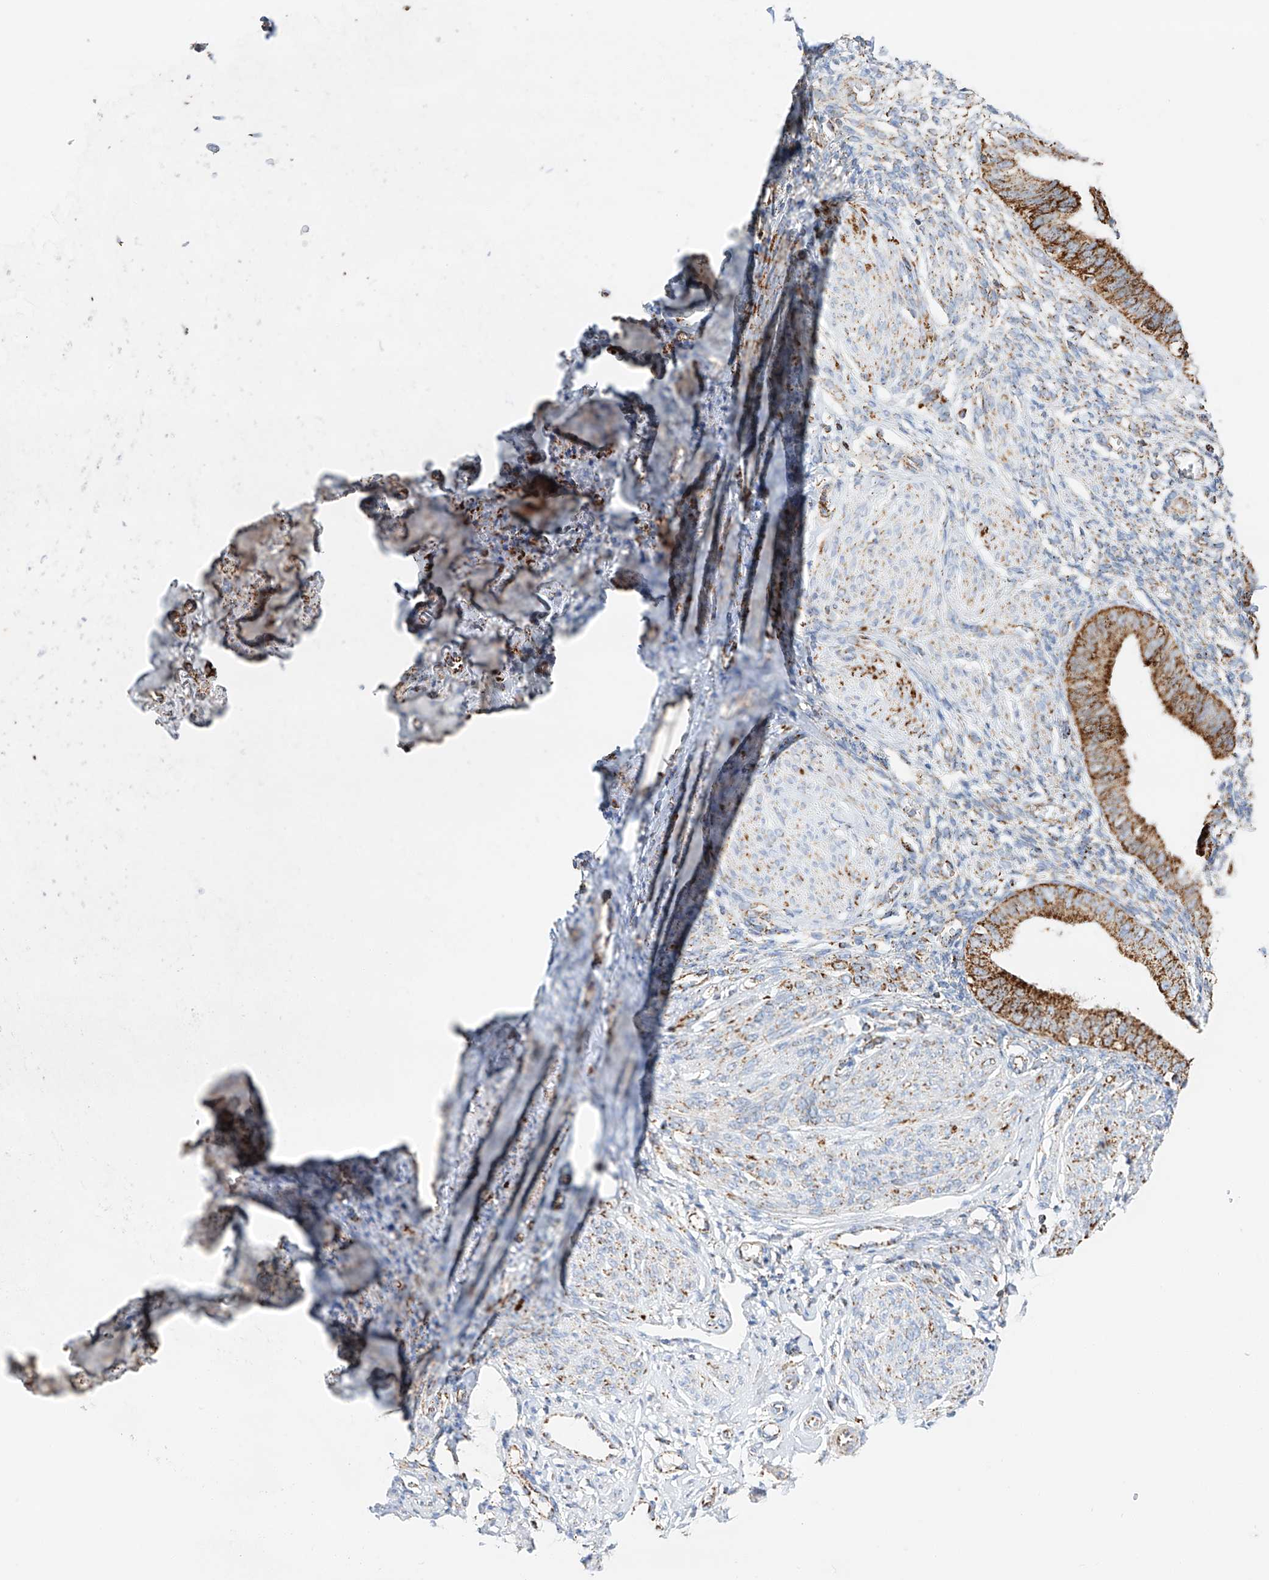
{"staining": {"intensity": "negative", "quantity": "none", "location": "none"}, "tissue": "endometrium", "cell_type": "Cells in endometrial stroma", "image_type": "normal", "snomed": [{"axis": "morphology", "description": "Normal tissue, NOS"}, {"axis": "topography", "description": "Uterus"}, {"axis": "topography", "description": "Endometrium"}], "caption": "Photomicrograph shows no significant protein staining in cells in endometrial stroma of normal endometrium. (DAB (3,3'-diaminobenzidine) immunohistochemistry with hematoxylin counter stain).", "gene": "TTC27", "patient": {"sex": "female", "age": 48}}